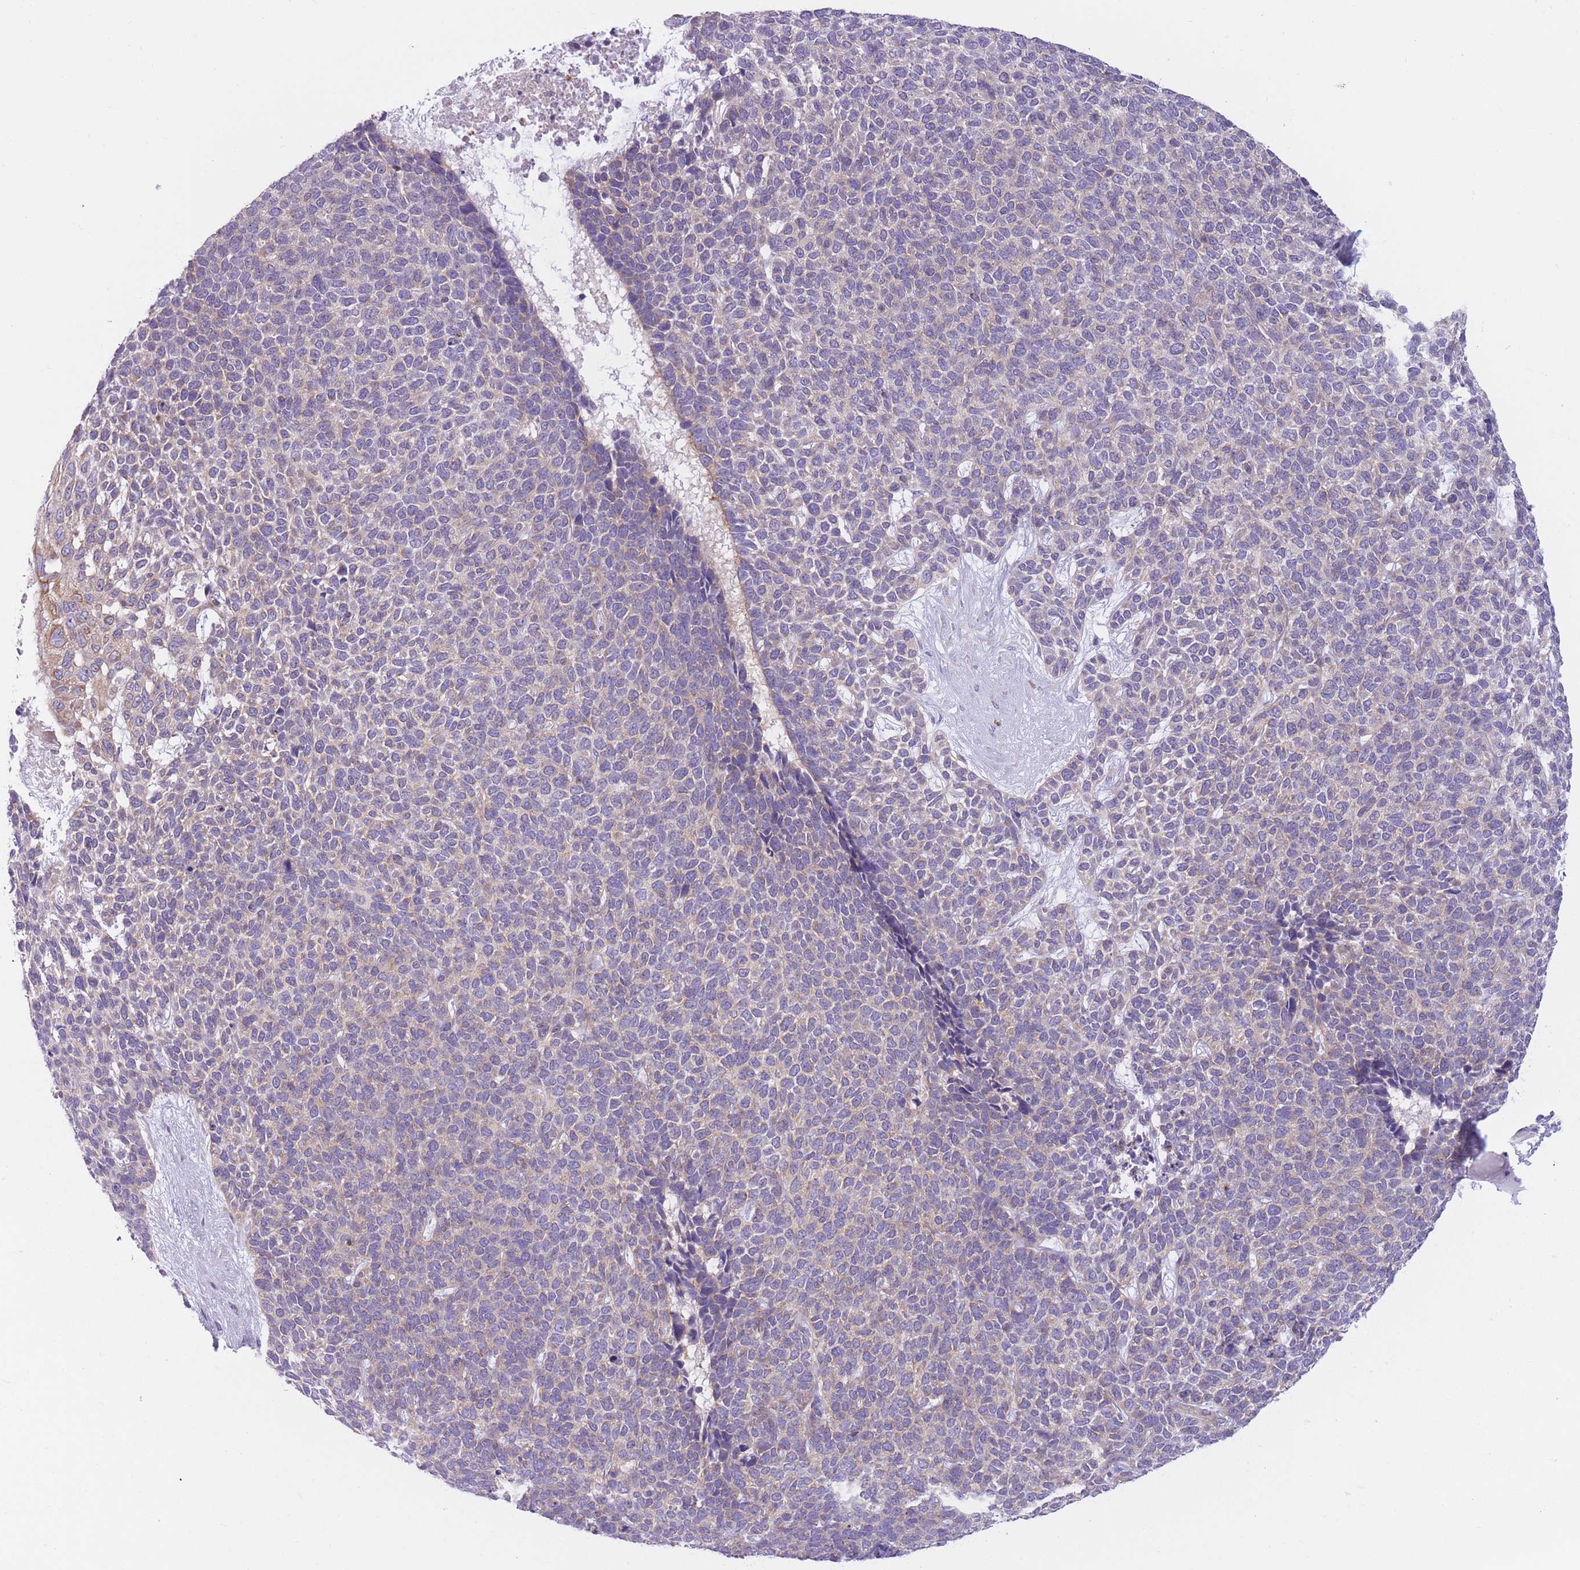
{"staining": {"intensity": "negative", "quantity": "none", "location": "none"}, "tissue": "skin cancer", "cell_type": "Tumor cells", "image_type": "cancer", "snomed": [{"axis": "morphology", "description": "Basal cell carcinoma"}, {"axis": "topography", "description": "Skin"}], "caption": "Tumor cells show no significant staining in skin basal cell carcinoma.", "gene": "SERPINB3", "patient": {"sex": "female", "age": 84}}